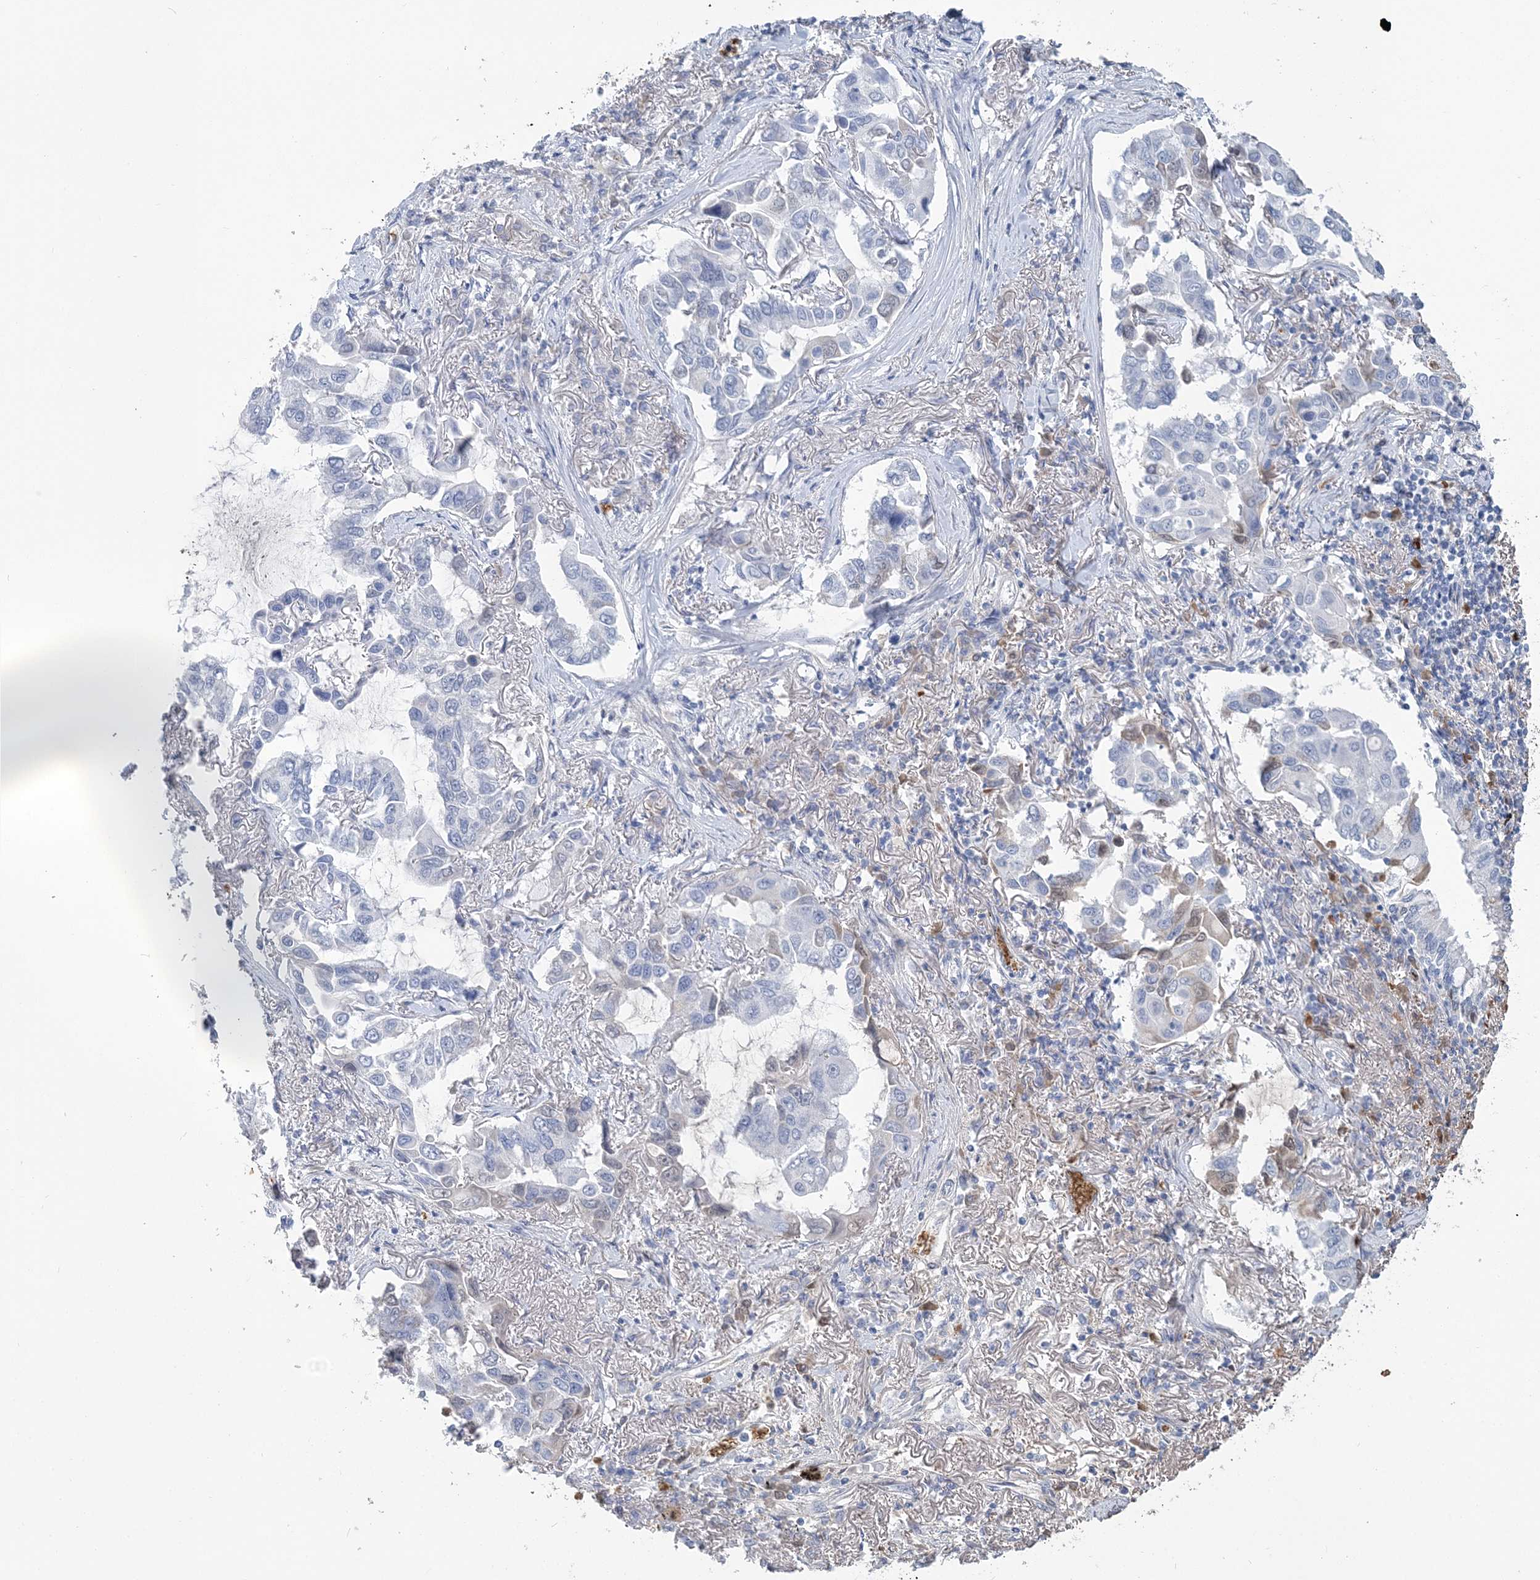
{"staining": {"intensity": "negative", "quantity": "none", "location": "none"}, "tissue": "lung cancer", "cell_type": "Tumor cells", "image_type": "cancer", "snomed": [{"axis": "morphology", "description": "Adenocarcinoma, NOS"}, {"axis": "topography", "description": "Lung"}], "caption": "Lung cancer was stained to show a protein in brown. There is no significant positivity in tumor cells. Nuclei are stained in blue.", "gene": "HBD", "patient": {"sex": "male", "age": 64}}